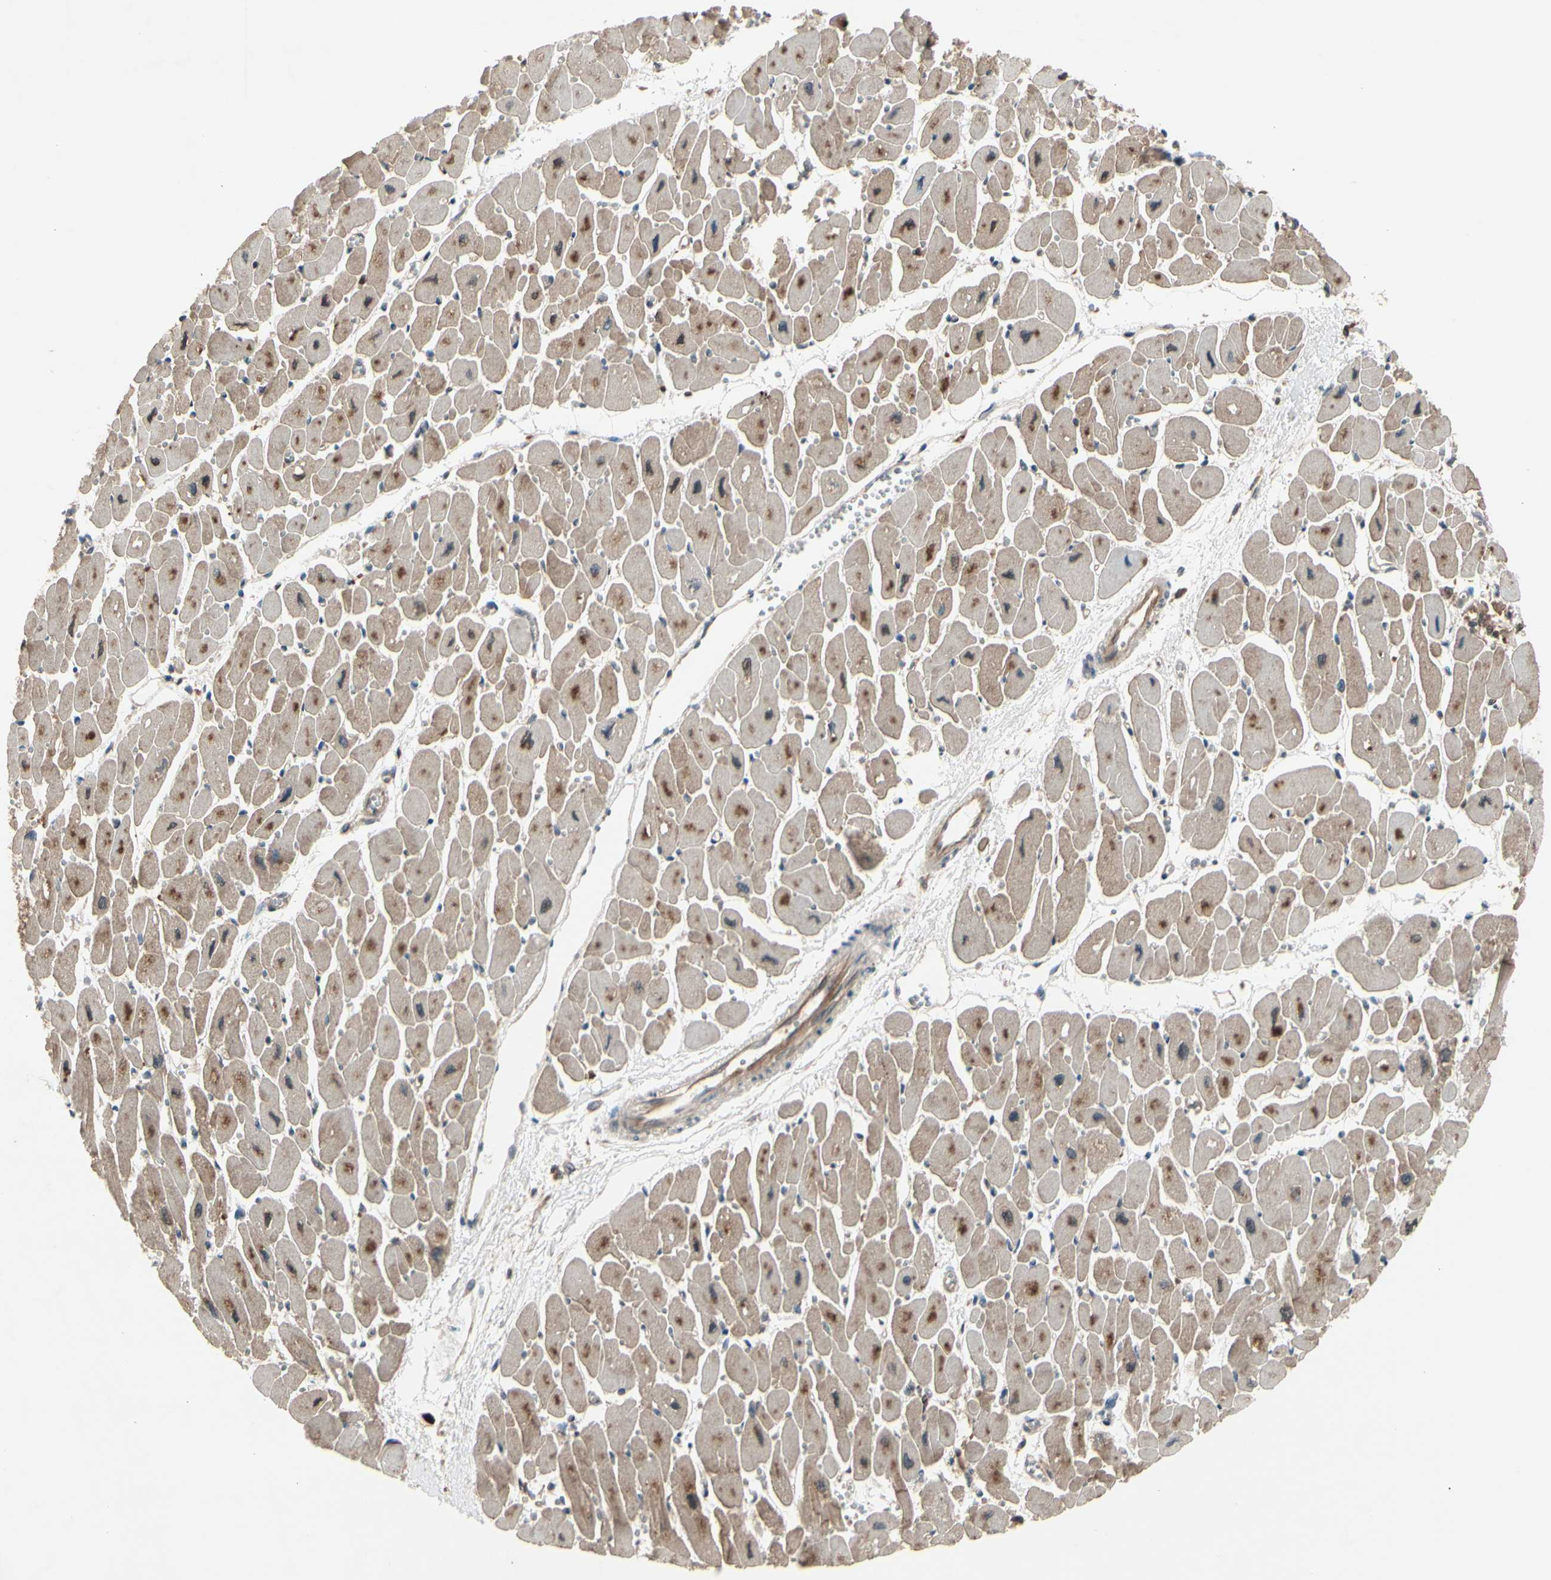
{"staining": {"intensity": "moderate", "quantity": ">75%", "location": "cytoplasmic/membranous,nuclear"}, "tissue": "heart muscle", "cell_type": "Cardiomyocytes", "image_type": "normal", "snomed": [{"axis": "morphology", "description": "Normal tissue, NOS"}, {"axis": "topography", "description": "Heart"}], "caption": "Immunohistochemistry (IHC) photomicrograph of normal heart muscle stained for a protein (brown), which exhibits medium levels of moderate cytoplasmic/membranous,nuclear expression in approximately >75% of cardiomyocytes.", "gene": "PNPLA7", "patient": {"sex": "female", "age": 54}}